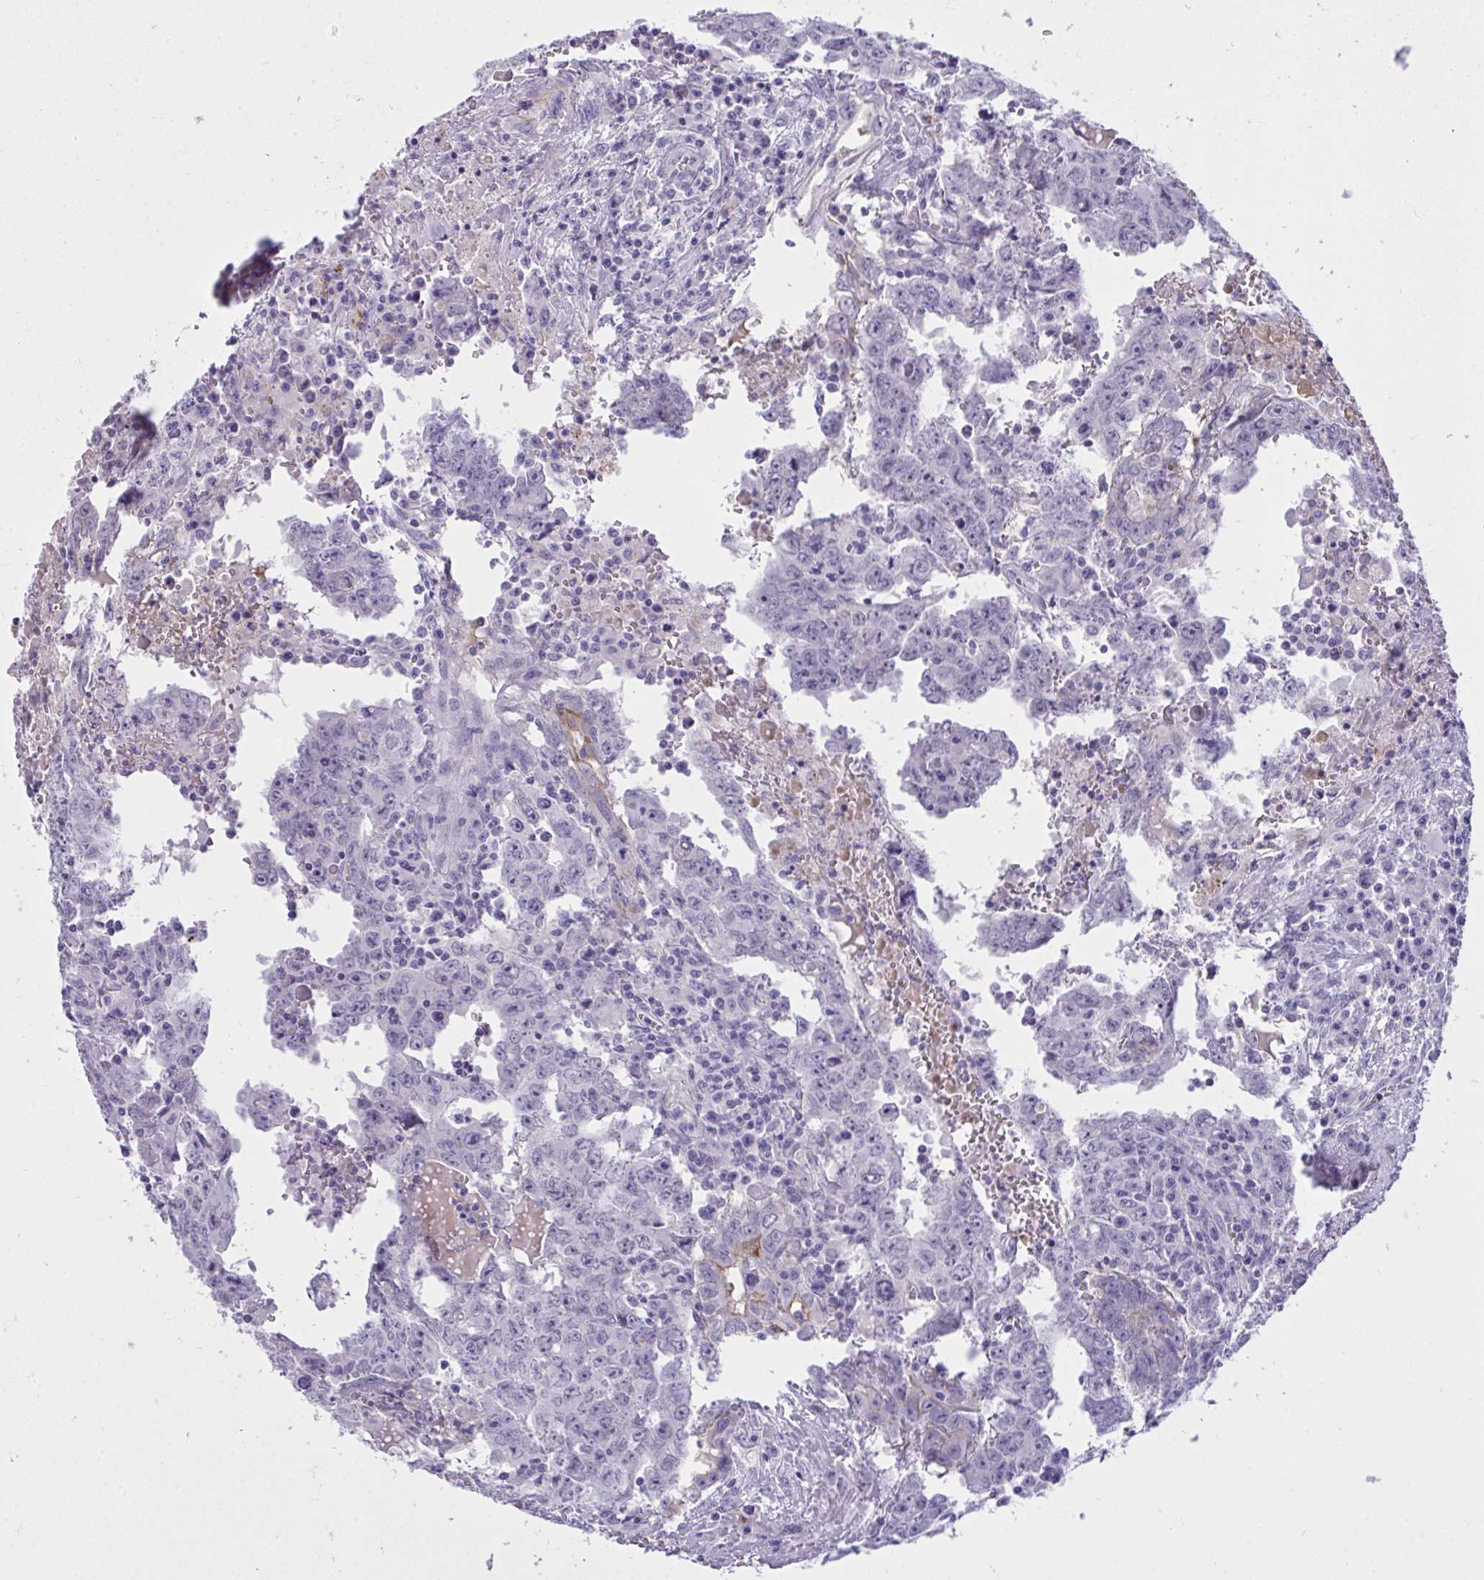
{"staining": {"intensity": "negative", "quantity": "none", "location": "none"}, "tissue": "testis cancer", "cell_type": "Tumor cells", "image_type": "cancer", "snomed": [{"axis": "morphology", "description": "Carcinoma, Embryonal, NOS"}, {"axis": "topography", "description": "Testis"}], "caption": "Testis cancer (embryonal carcinoma) stained for a protein using immunohistochemistry (IHC) exhibits no staining tumor cells.", "gene": "PIGZ", "patient": {"sex": "male", "age": 22}}